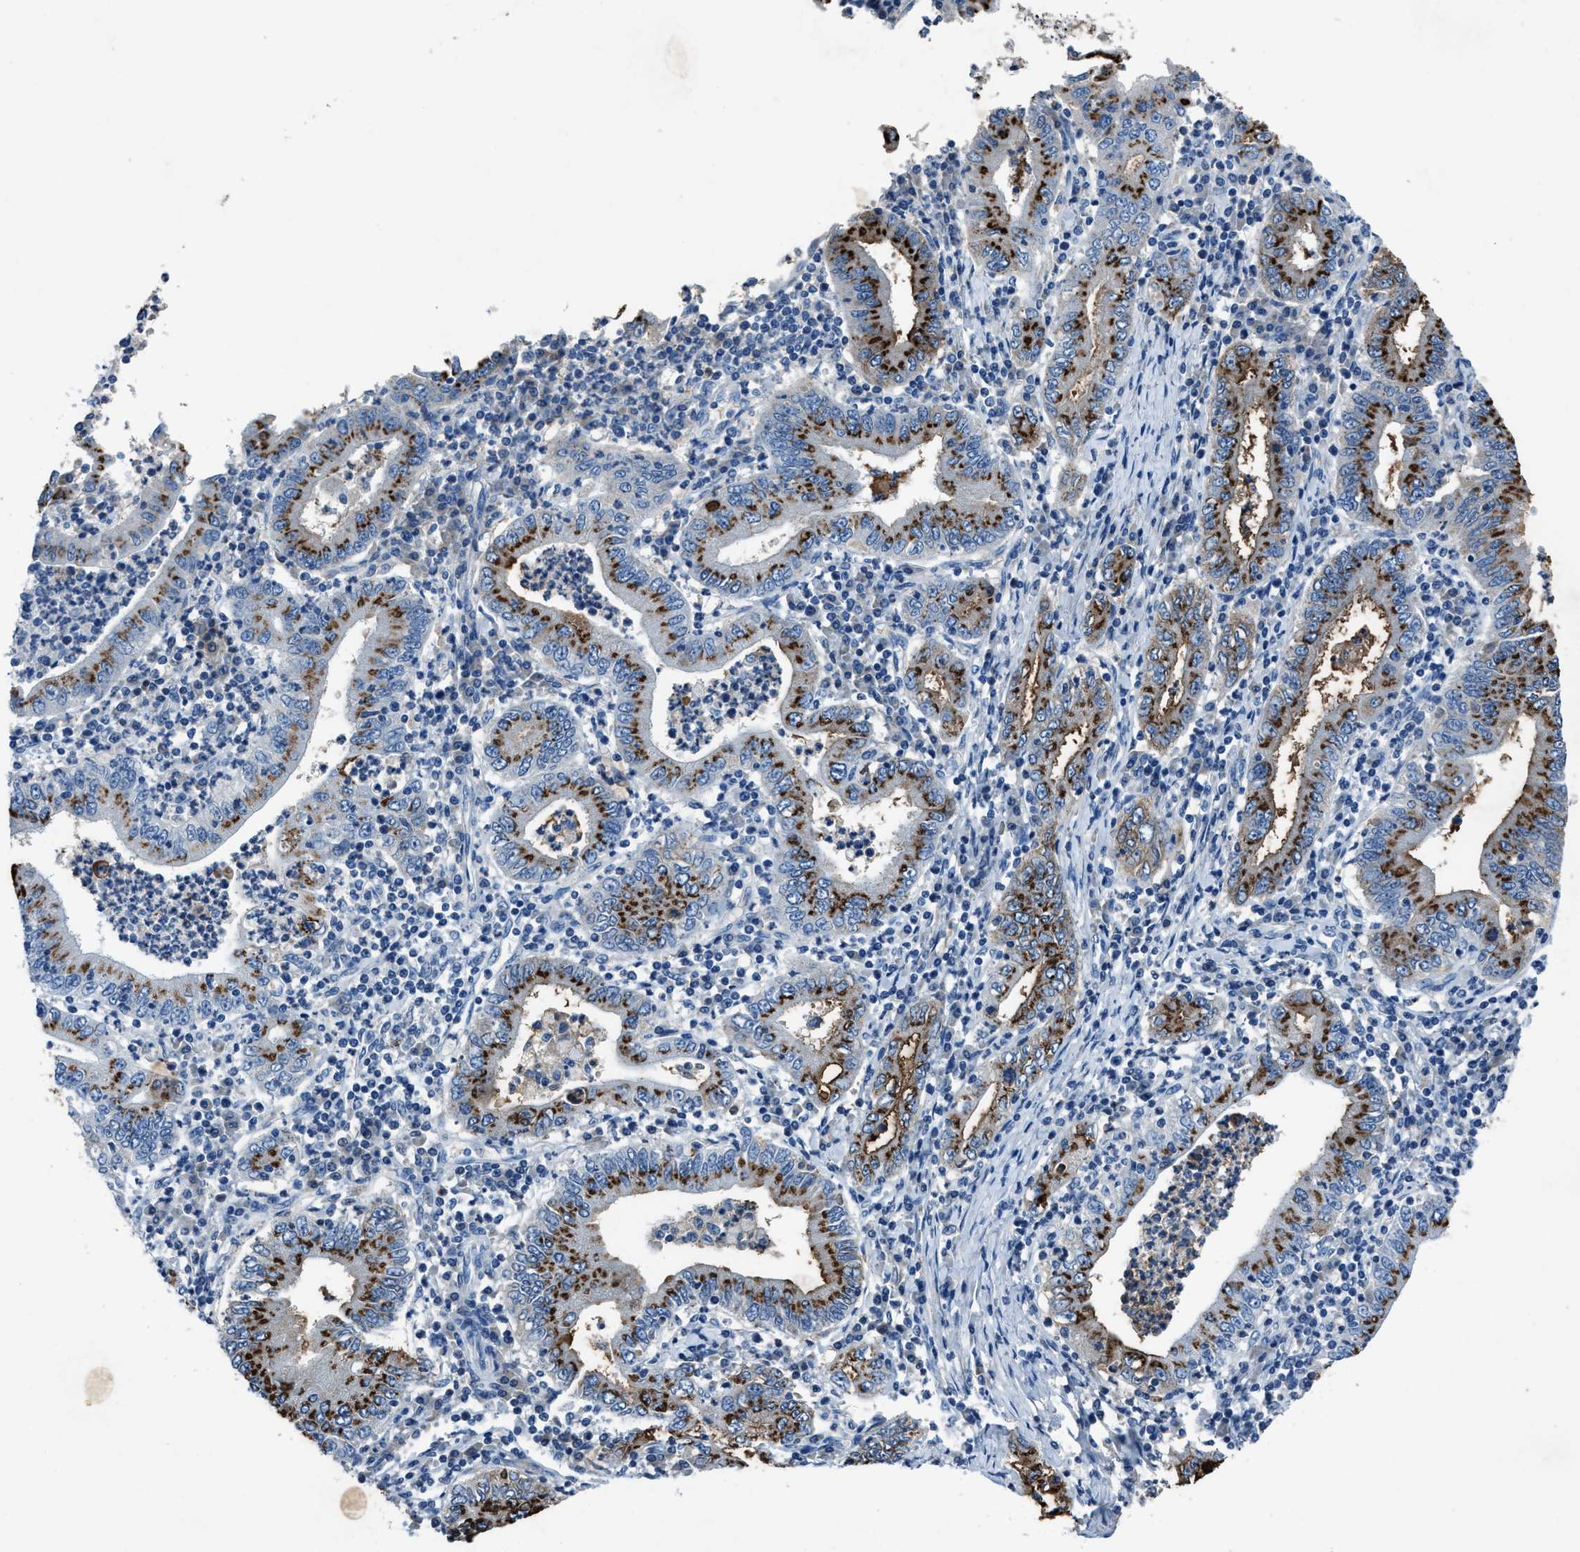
{"staining": {"intensity": "strong", "quantity": ">75%", "location": "cytoplasmic/membranous"}, "tissue": "stomach cancer", "cell_type": "Tumor cells", "image_type": "cancer", "snomed": [{"axis": "morphology", "description": "Normal tissue, NOS"}, {"axis": "morphology", "description": "Adenocarcinoma, NOS"}, {"axis": "topography", "description": "Esophagus"}, {"axis": "topography", "description": "Stomach, upper"}, {"axis": "topography", "description": "Peripheral nerve tissue"}], "caption": "An immunohistochemistry micrograph of tumor tissue is shown. Protein staining in brown highlights strong cytoplasmic/membranous positivity in adenocarcinoma (stomach) within tumor cells.", "gene": "ADAM2", "patient": {"sex": "male", "age": 62}}